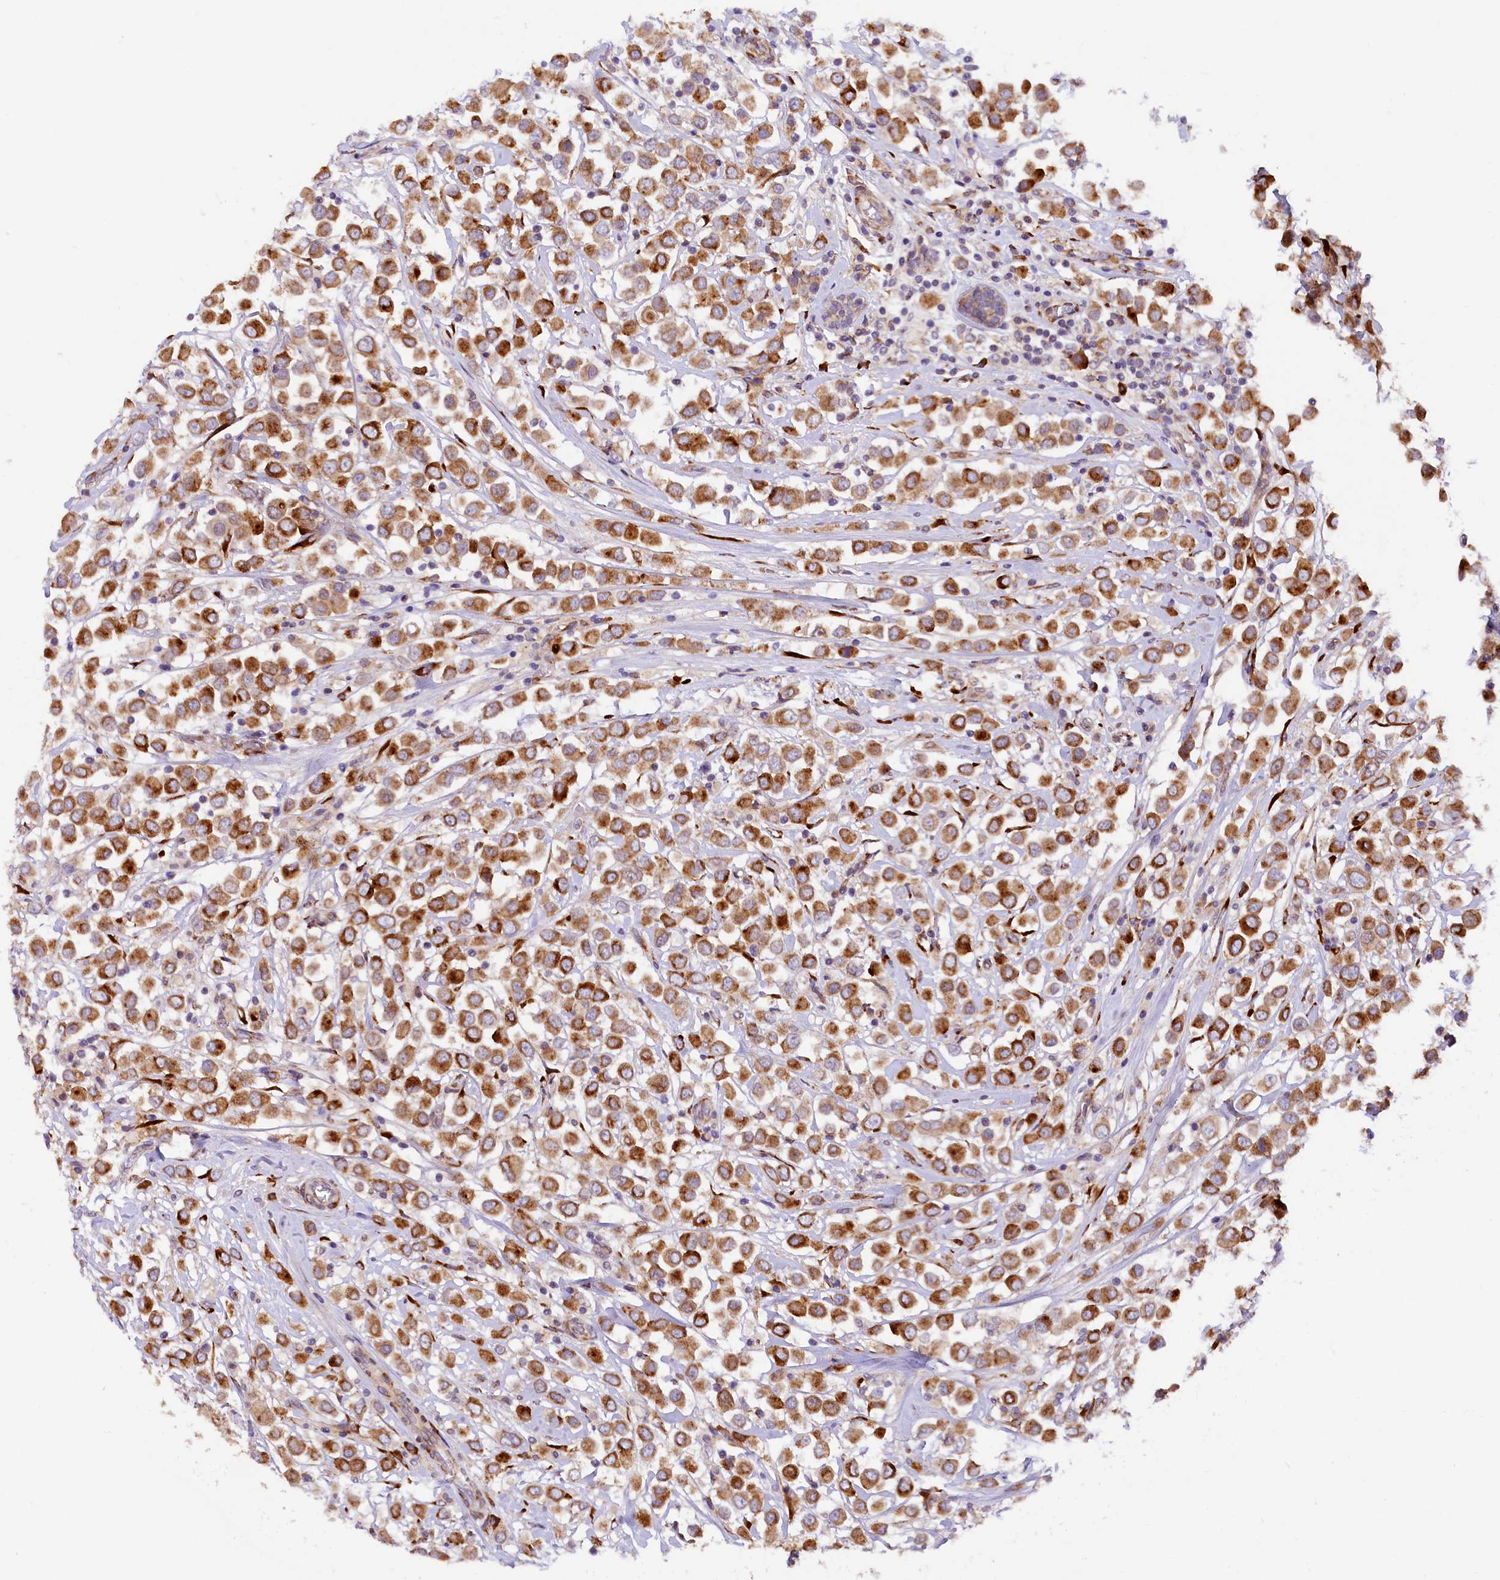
{"staining": {"intensity": "strong", "quantity": ">75%", "location": "cytoplasmic/membranous"}, "tissue": "breast cancer", "cell_type": "Tumor cells", "image_type": "cancer", "snomed": [{"axis": "morphology", "description": "Duct carcinoma"}, {"axis": "topography", "description": "Breast"}], "caption": "Strong cytoplasmic/membranous expression for a protein is seen in approximately >75% of tumor cells of breast intraductal carcinoma using immunohistochemistry (IHC).", "gene": "SSC5D", "patient": {"sex": "female", "age": 61}}